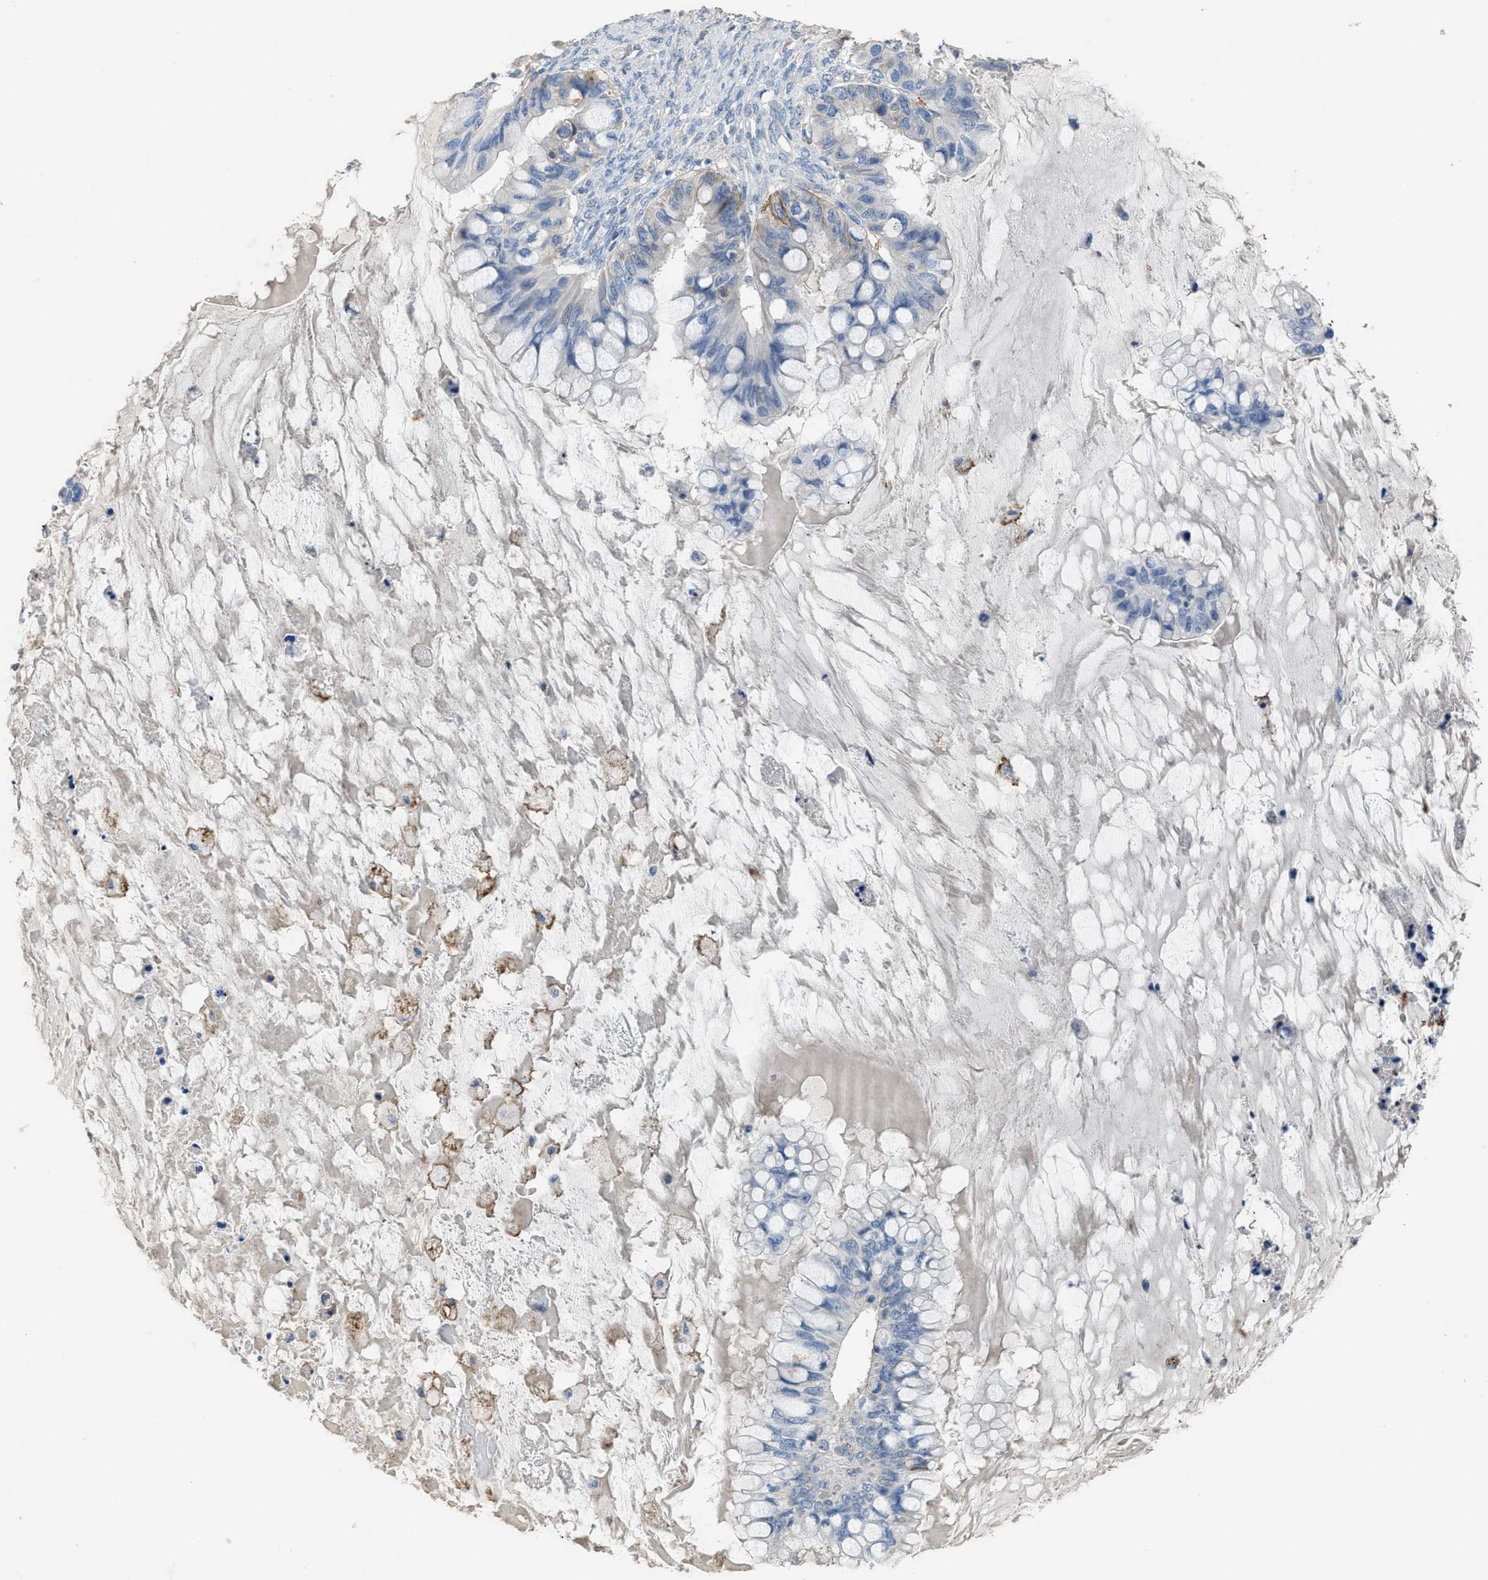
{"staining": {"intensity": "moderate", "quantity": "25%-75%", "location": "cytoplasmic/membranous"}, "tissue": "ovarian cancer", "cell_type": "Tumor cells", "image_type": "cancer", "snomed": [{"axis": "morphology", "description": "Cystadenocarcinoma, mucinous, NOS"}, {"axis": "topography", "description": "Ovary"}], "caption": "Moderate cytoplasmic/membranous expression is identified in about 25%-75% of tumor cells in ovarian cancer (mucinous cystadenocarcinoma). (brown staining indicates protein expression, while blue staining denotes nuclei).", "gene": "OR51E1", "patient": {"sex": "female", "age": 80}}